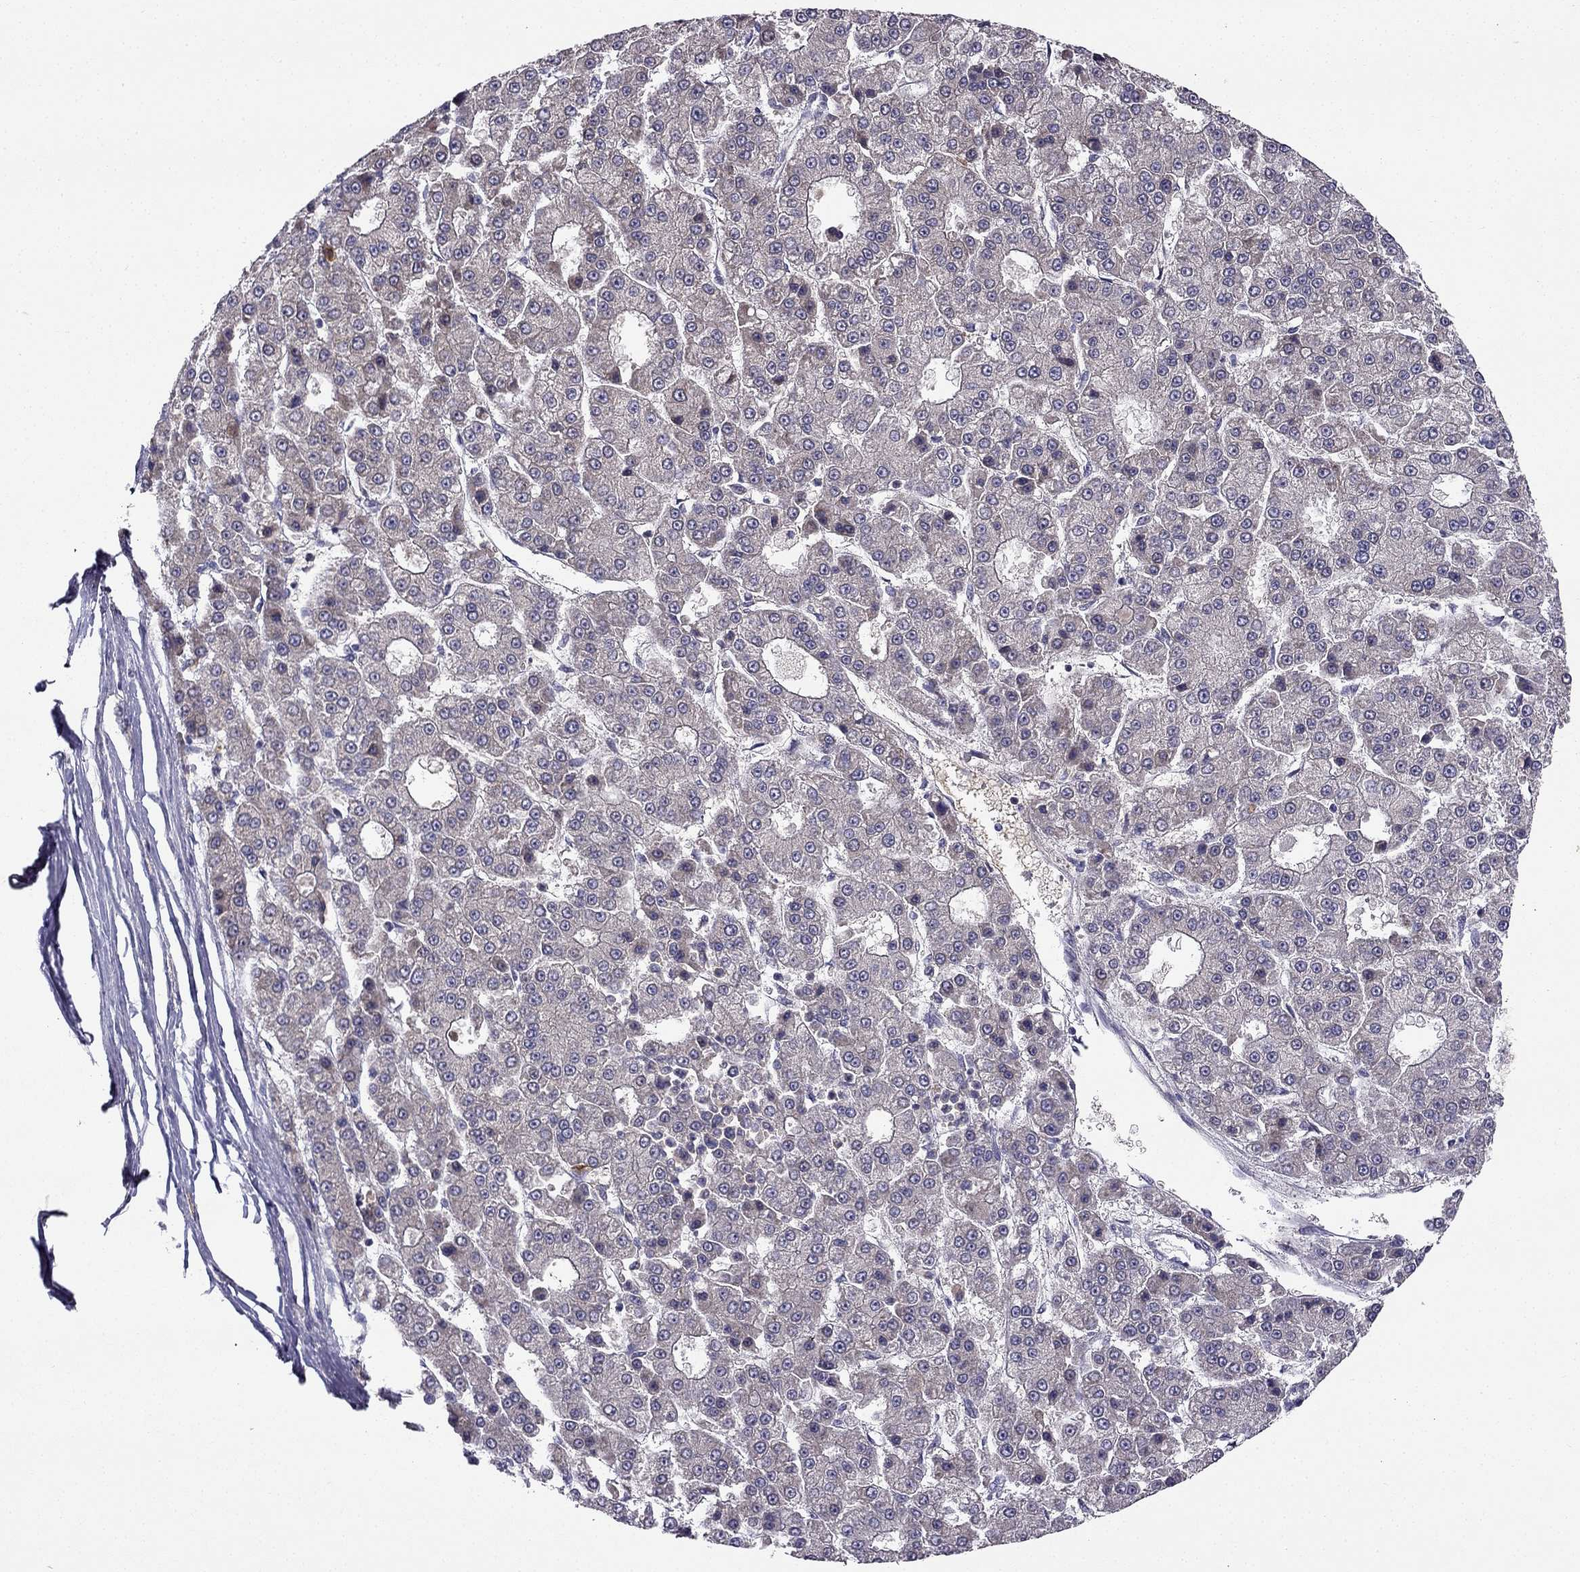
{"staining": {"intensity": "negative", "quantity": "none", "location": "none"}, "tissue": "liver cancer", "cell_type": "Tumor cells", "image_type": "cancer", "snomed": [{"axis": "morphology", "description": "Carcinoma, Hepatocellular, NOS"}, {"axis": "topography", "description": "Liver"}], "caption": "High power microscopy micrograph of an IHC histopathology image of liver cancer, revealing no significant expression in tumor cells.", "gene": "STXBP5", "patient": {"sex": "male", "age": 70}}